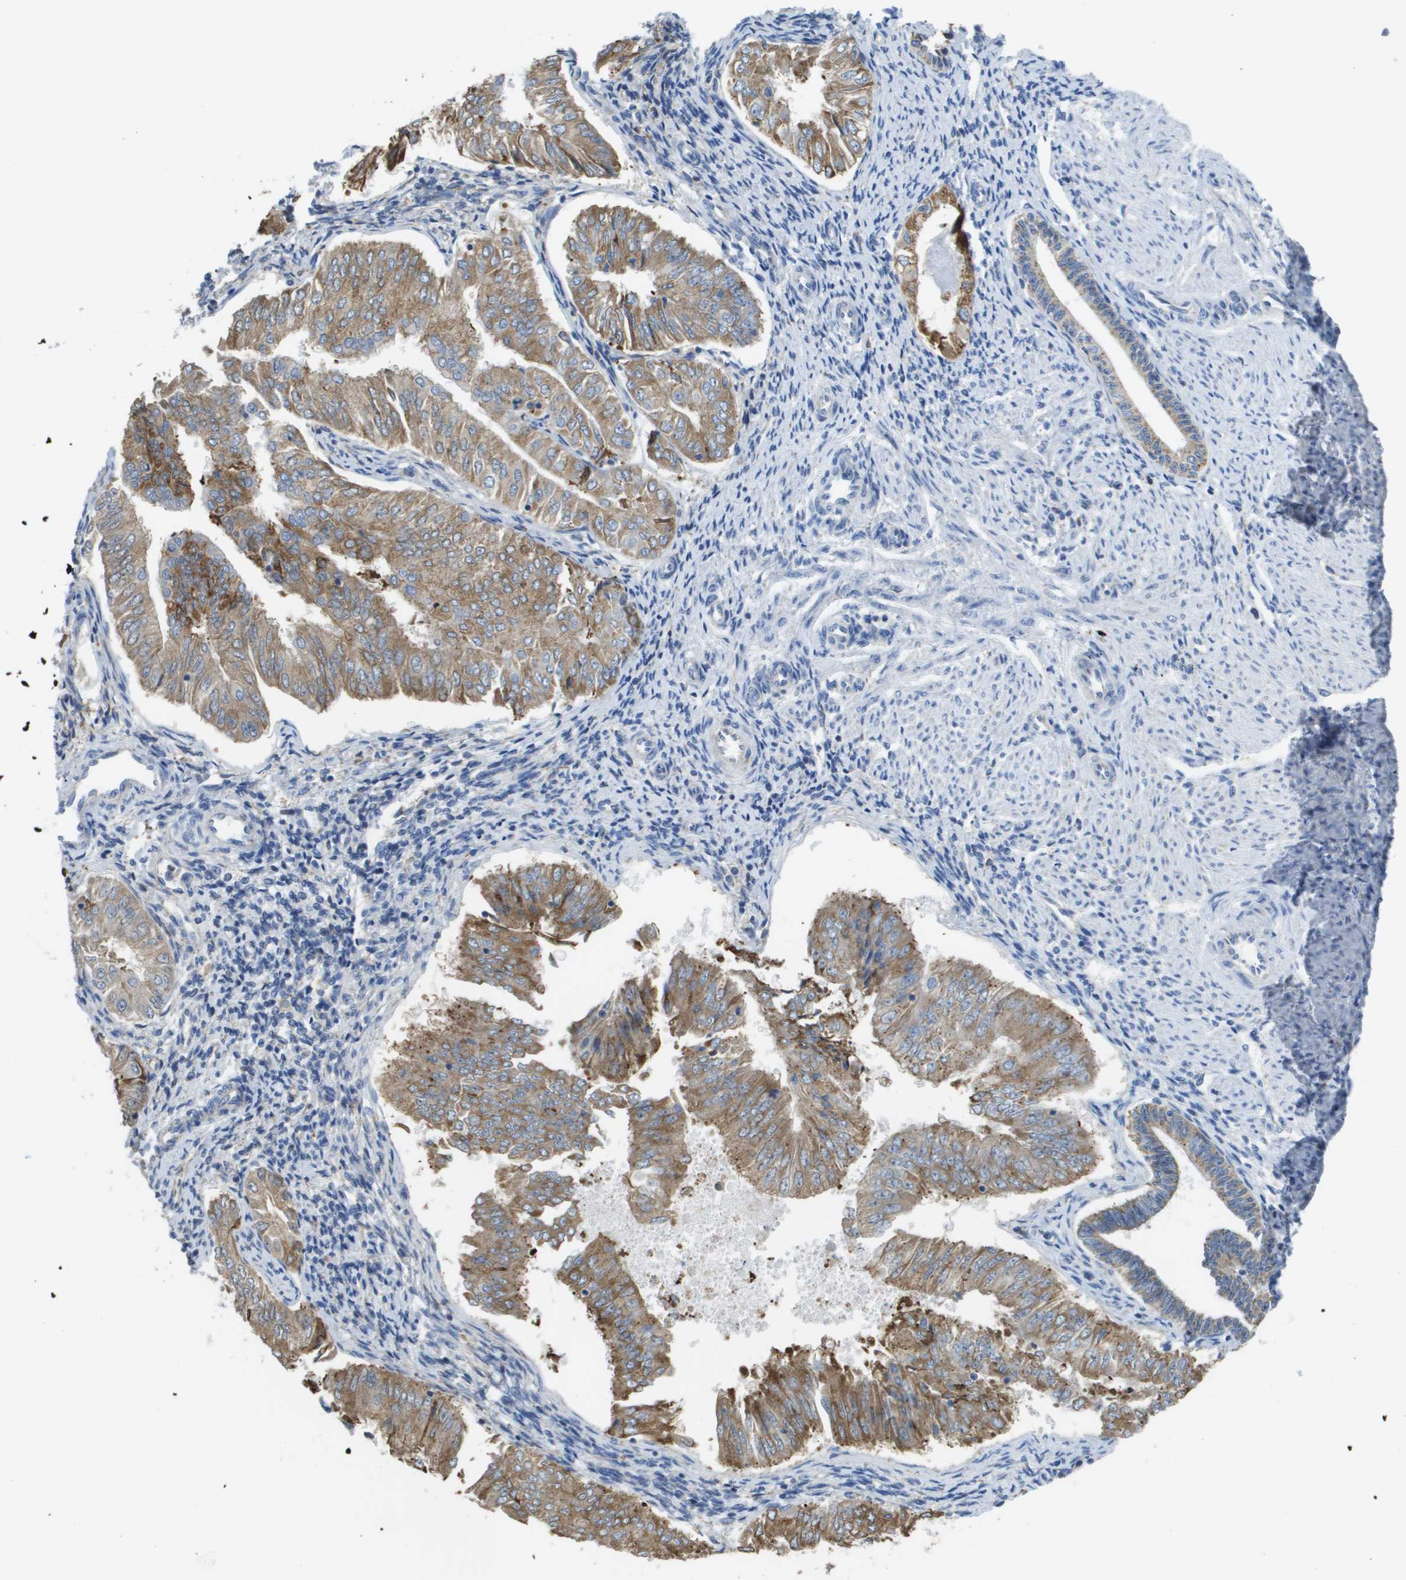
{"staining": {"intensity": "moderate", "quantity": ">75%", "location": "cytoplasmic/membranous"}, "tissue": "endometrial cancer", "cell_type": "Tumor cells", "image_type": "cancer", "snomed": [{"axis": "morphology", "description": "Adenocarcinoma, NOS"}, {"axis": "topography", "description": "Endometrium"}], "caption": "Adenocarcinoma (endometrial) was stained to show a protein in brown. There is medium levels of moderate cytoplasmic/membranous expression in approximately >75% of tumor cells. The staining was performed using DAB (3,3'-diaminobenzidine) to visualize the protein expression in brown, while the nuclei were stained in blue with hematoxylin (Magnification: 20x).", "gene": "SDR42E1", "patient": {"sex": "female", "age": 53}}